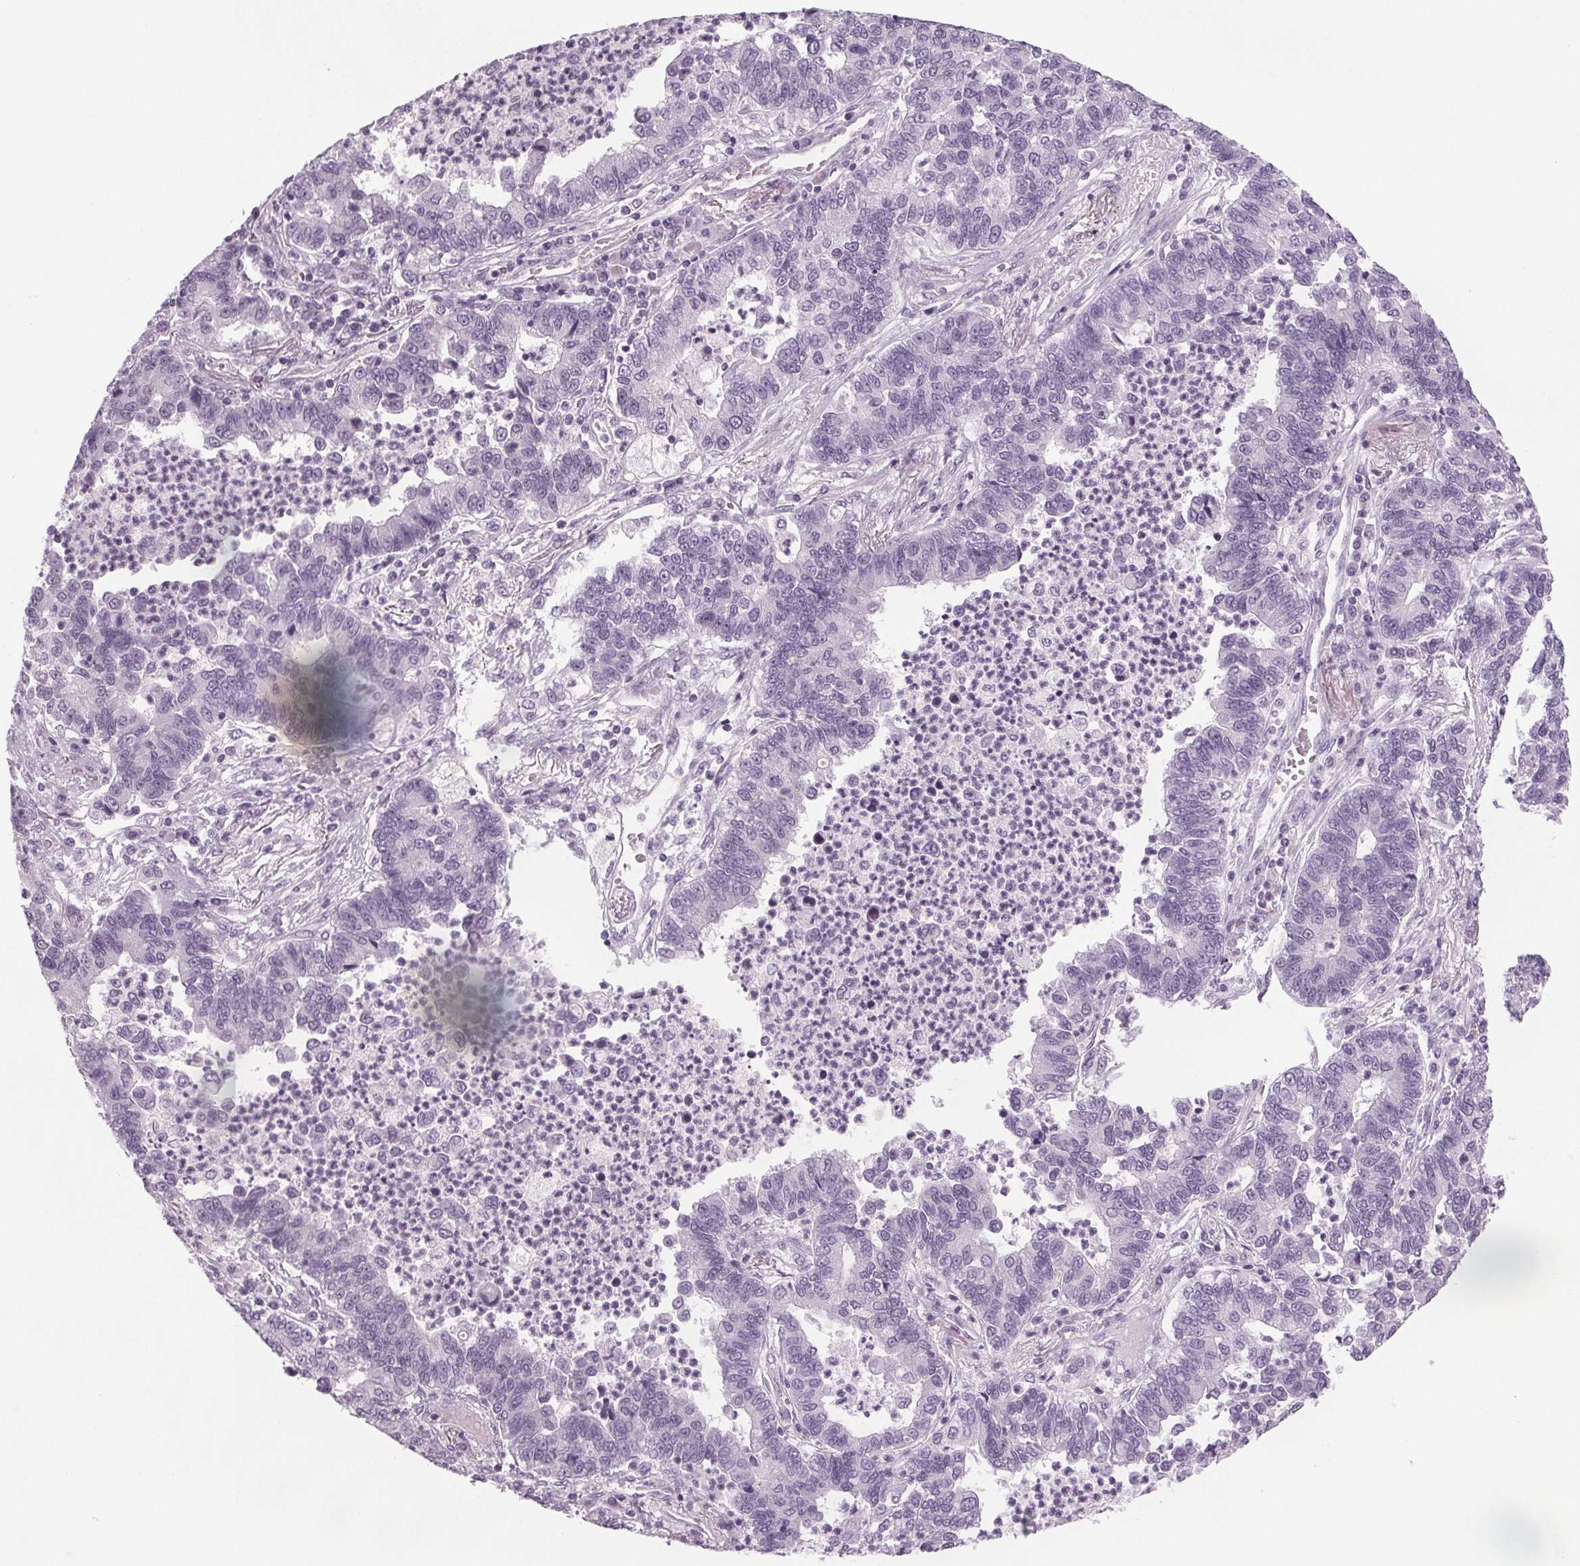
{"staining": {"intensity": "negative", "quantity": "none", "location": "none"}, "tissue": "lung cancer", "cell_type": "Tumor cells", "image_type": "cancer", "snomed": [{"axis": "morphology", "description": "Adenocarcinoma, NOS"}, {"axis": "topography", "description": "Lung"}], "caption": "Protein analysis of lung cancer (adenocarcinoma) exhibits no significant staining in tumor cells.", "gene": "IGF2BP1", "patient": {"sex": "female", "age": 57}}